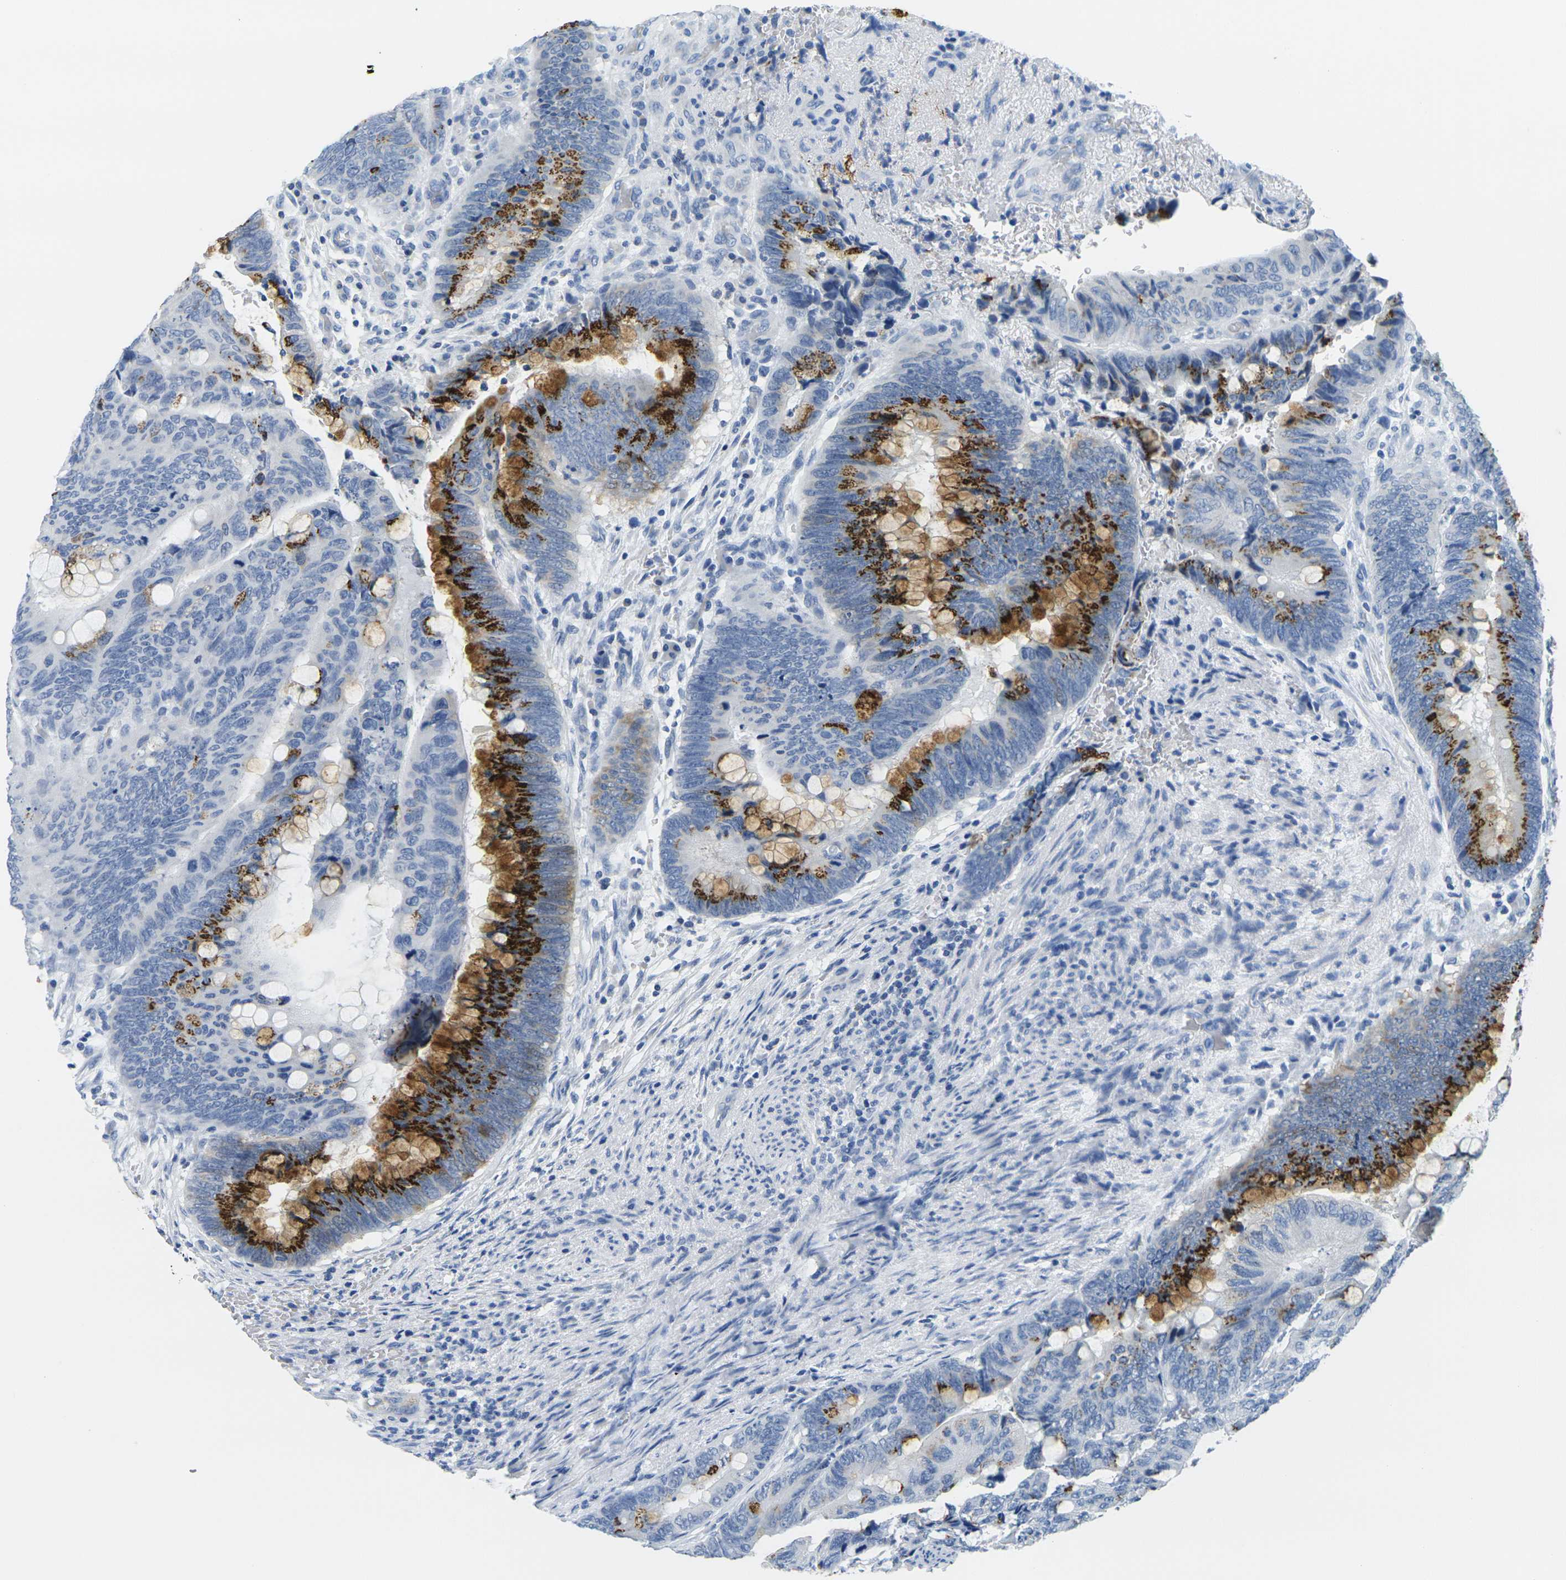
{"staining": {"intensity": "strong", "quantity": "25%-75%", "location": "cytoplasmic/membranous"}, "tissue": "colorectal cancer", "cell_type": "Tumor cells", "image_type": "cancer", "snomed": [{"axis": "morphology", "description": "Normal tissue, NOS"}, {"axis": "morphology", "description": "Adenocarcinoma, NOS"}, {"axis": "topography", "description": "Rectum"}, {"axis": "topography", "description": "Peripheral nerve tissue"}], "caption": "Immunohistochemistry (DAB (3,3'-diaminobenzidine)) staining of human colorectal cancer (adenocarcinoma) displays strong cytoplasmic/membranous protein expression in about 25%-75% of tumor cells.", "gene": "FAM3D", "patient": {"sex": "male", "age": 92}}